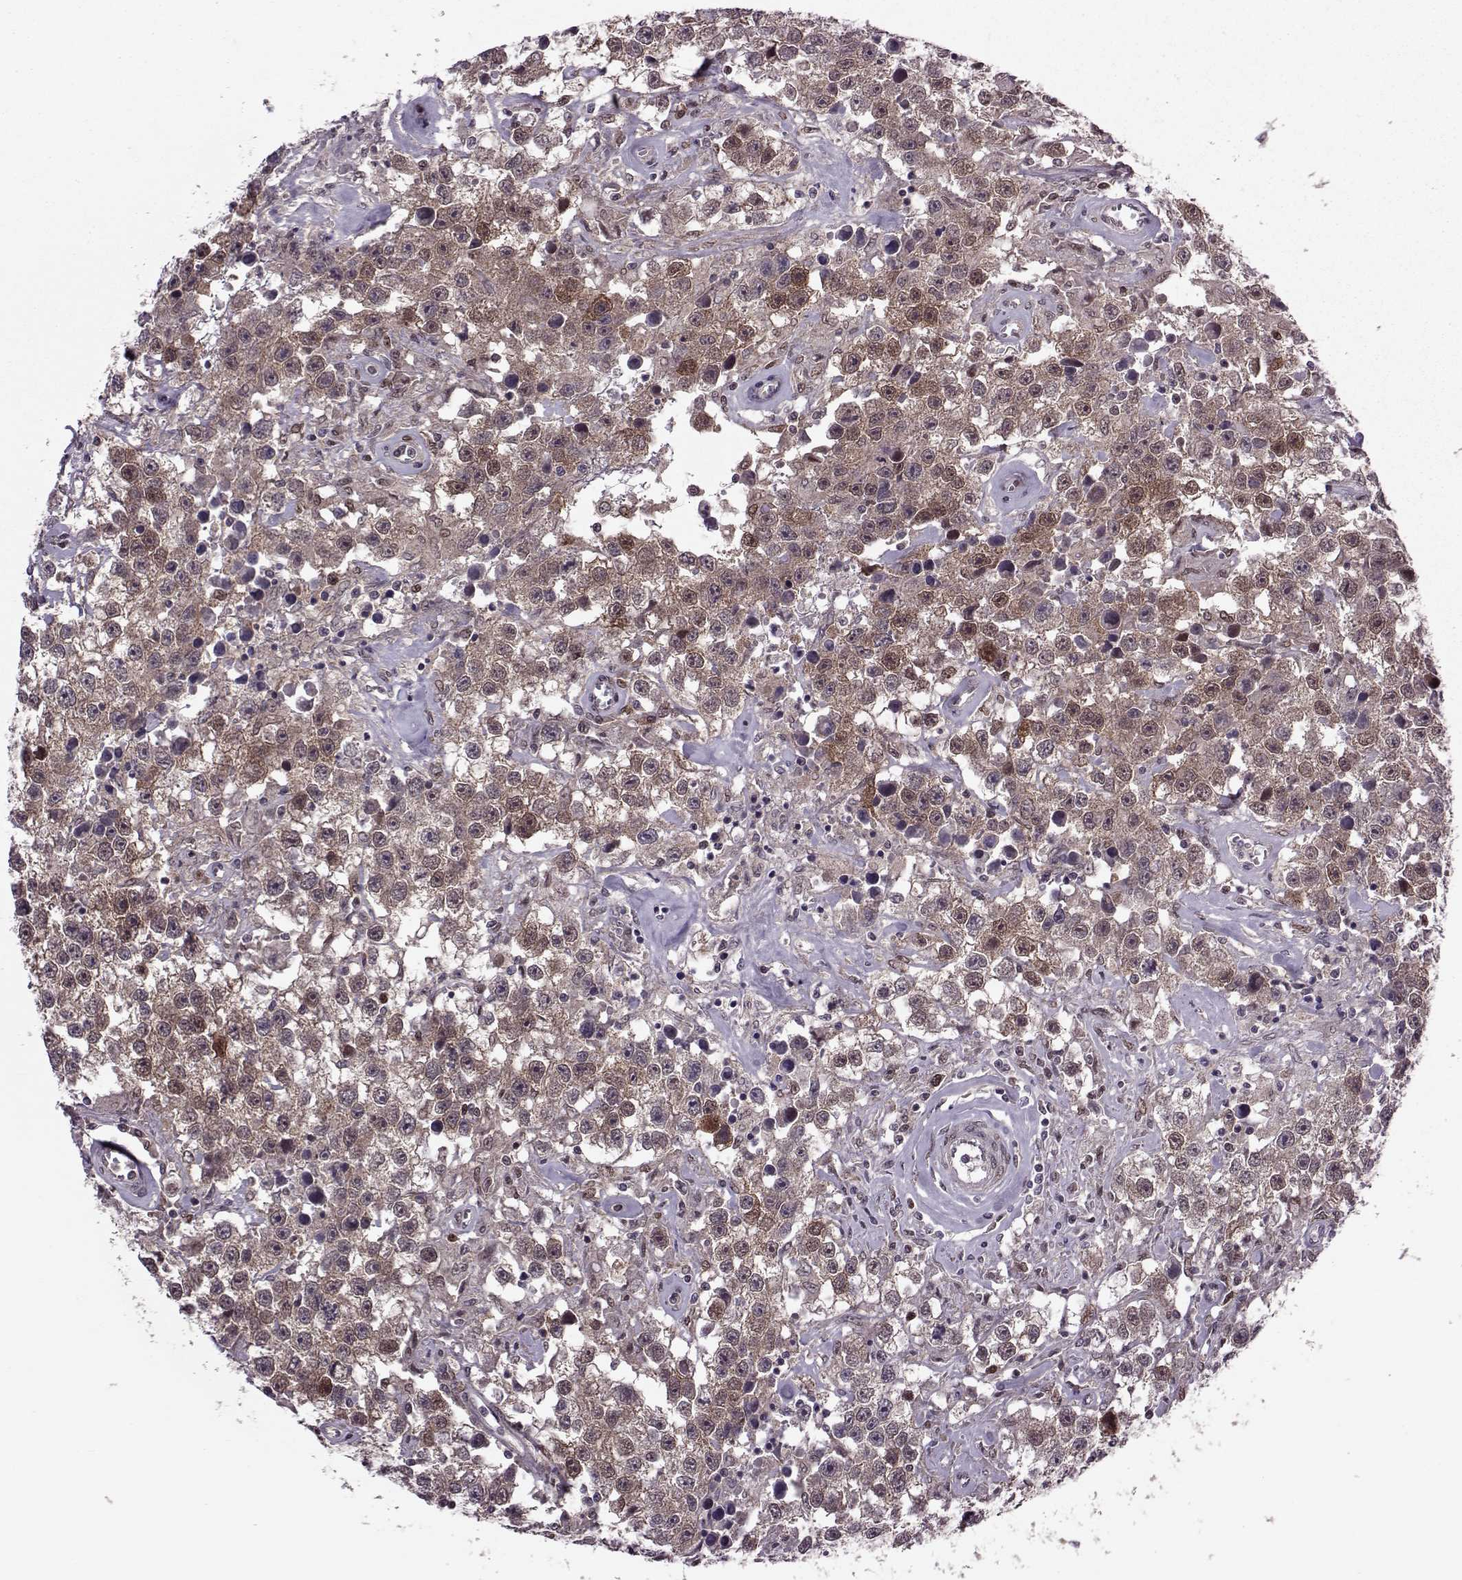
{"staining": {"intensity": "weak", "quantity": "25%-75%", "location": "cytoplasmic/membranous"}, "tissue": "testis cancer", "cell_type": "Tumor cells", "image_type": "cancer", "snomed": [{"axis": "morphology", "description": "Seminoma, NOS"}, {"axis": "topography", "description": "Testis"}], "caption": "This is a micrograph of IHC staining of seminoma (testis), which shows weak expression in the cytoplasmic/membranous of tumor cells.", "gene": "CDK4", "patient": {"sex": "male", "age": 43}}